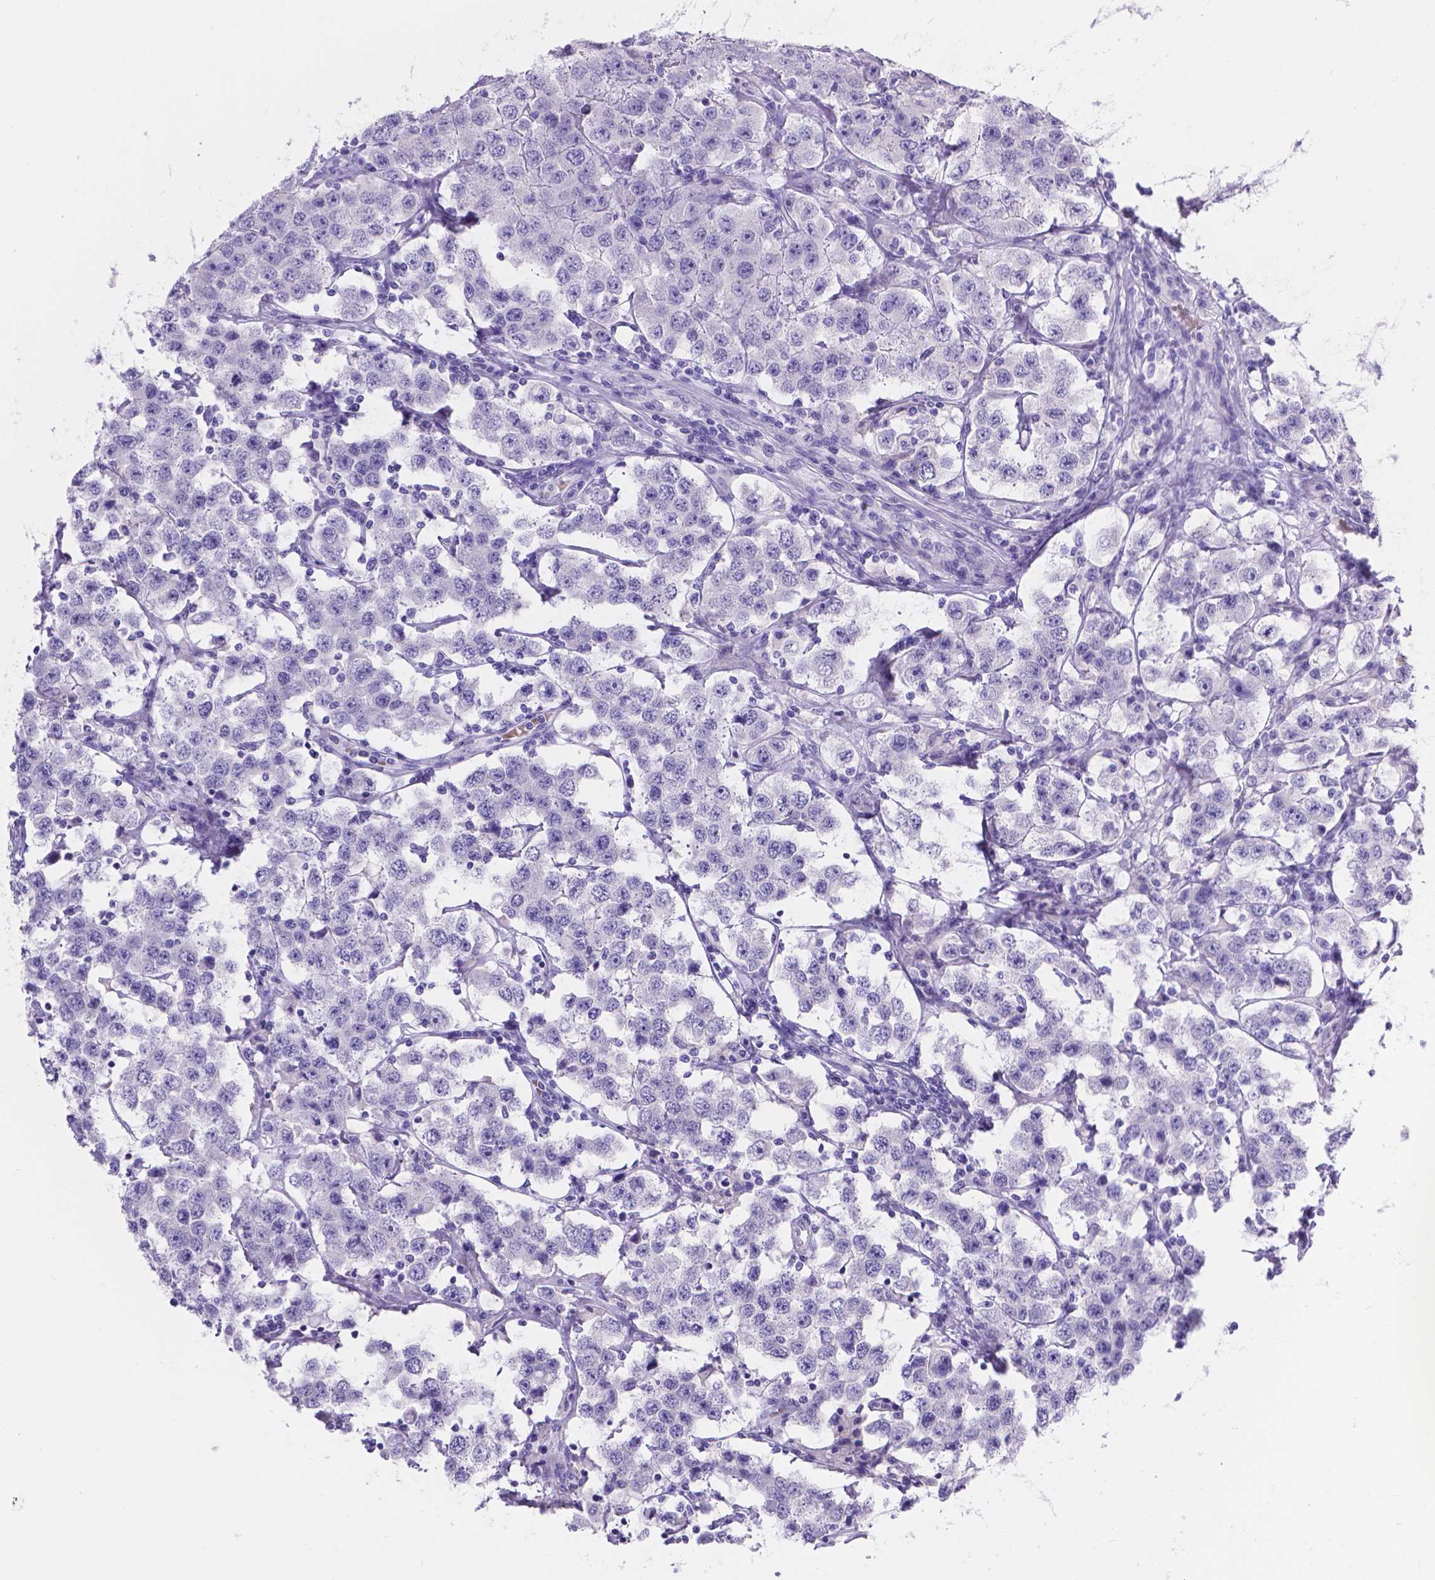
{"staining": {"intensity": "negative", "quantity": "none", "location": "none"}, "tissue": "testis cancer", "cell_type": "Tumor cells", "image_type": "cancer", "snomed": [{"axis": "morphology", "description": "Seminoma, NOS"}, {"axis": "topography", "description": "Testis"}], "caption": "Image shows no protein staining in tumor cells of testis seminoma tissue. (Stains: DAB (3,3'-diaminobenzidine) immunohistochemistry with hematoxylin counter stain, Microscopy: brightfield microscopy at high magnification).", "gene": "GNRHR", "patient": {"sex": "male", "age": 52}}